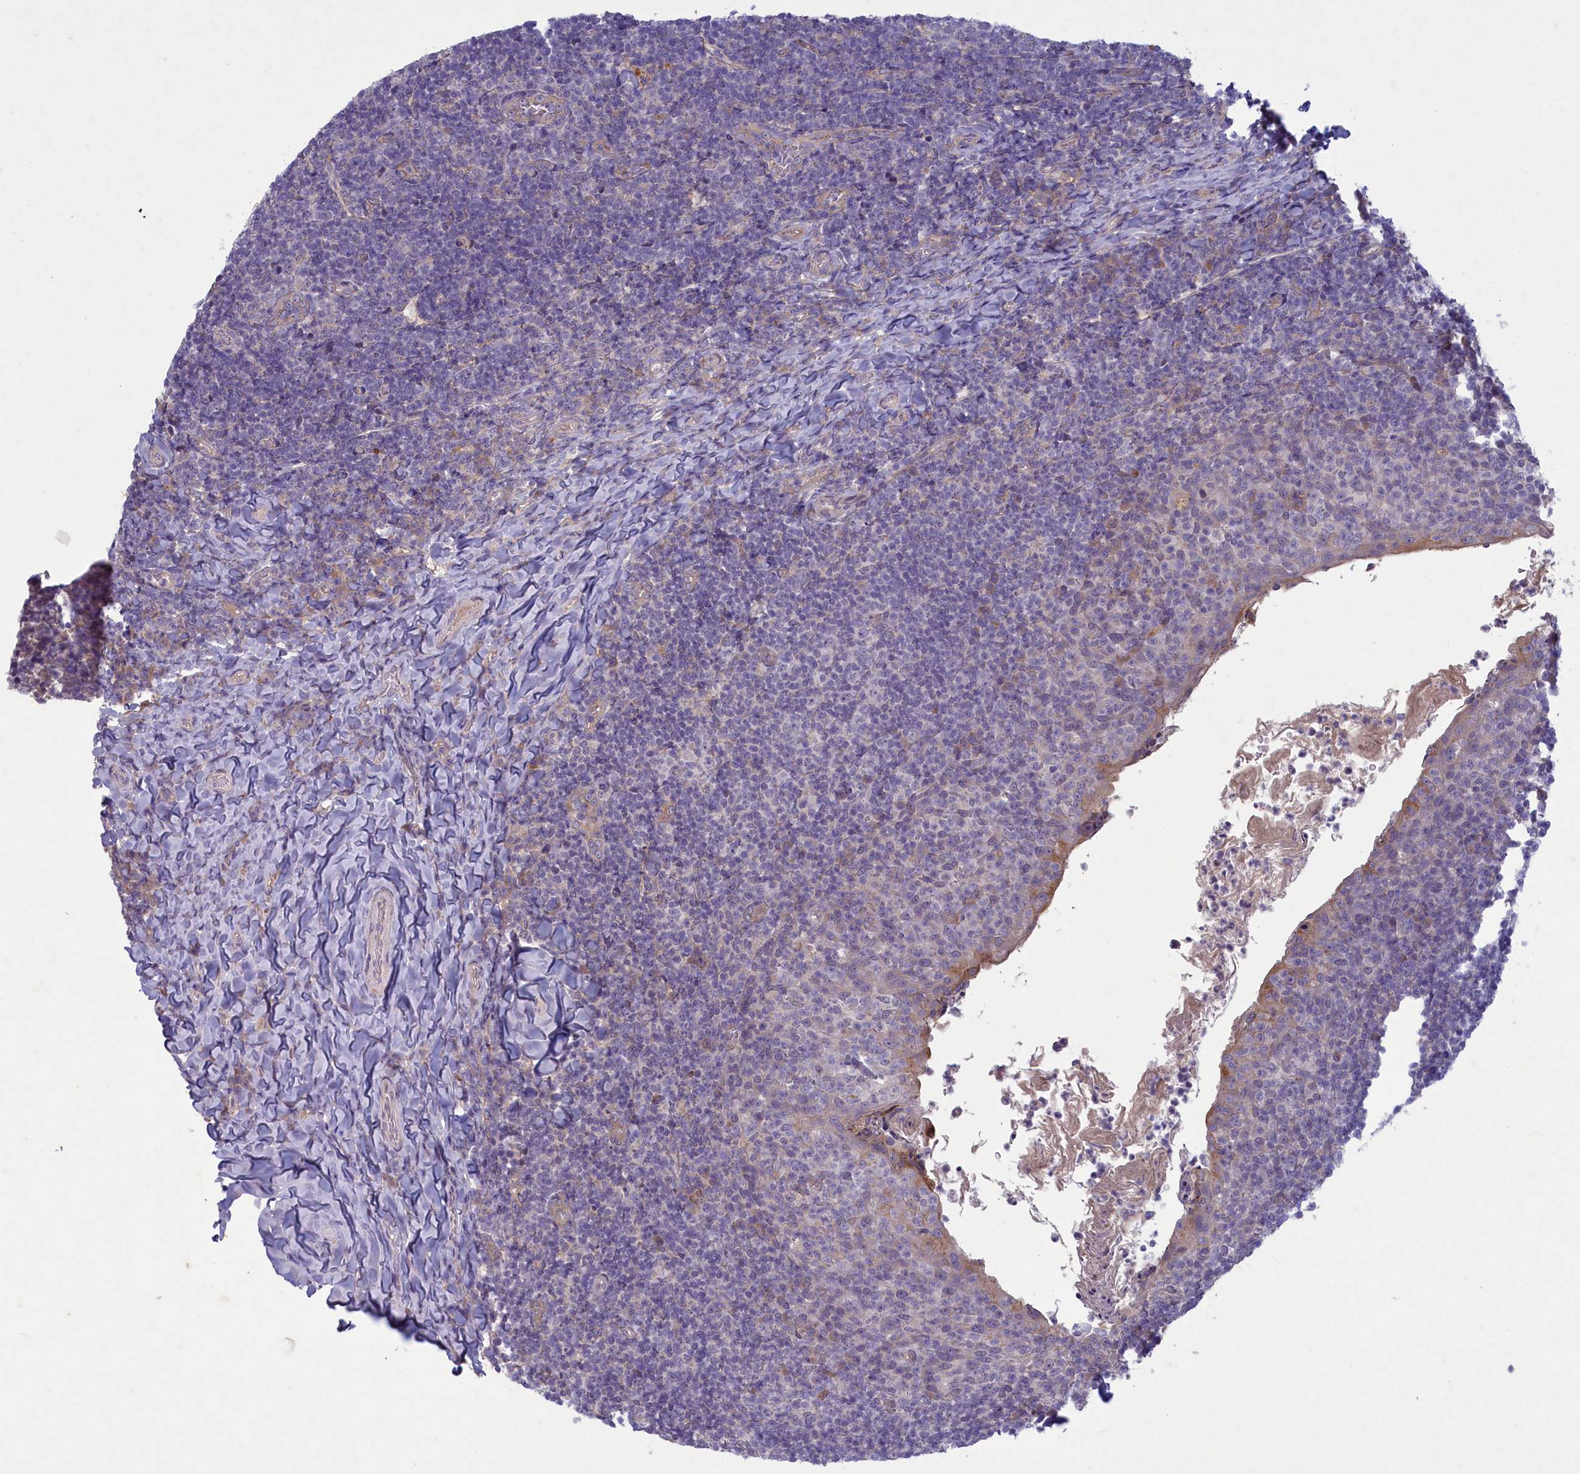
{"staining": {"intensity": "negative", "quantity": "none", "location": "none"}, "tissue": "tonsil", "cell_type": "Germinal center cells", "image_type": "normal", "snomed": [{"axis": "morphology", "description": "Normal tissue, NOS"}, {"axis": "topography", "description": "Tonsil"}], "caption": "High magnification brightfield microscopy of unremarkable tonsil stained with DAB (brown) and counterstained with hematoxylin (blue): germinal center cells show no significant staining. (Immunohistochemistry (ihc), brightfield microscopy, high magnification).", "gene": "PLEKHG6", "patient": {"sex": "female", "age": 10}}